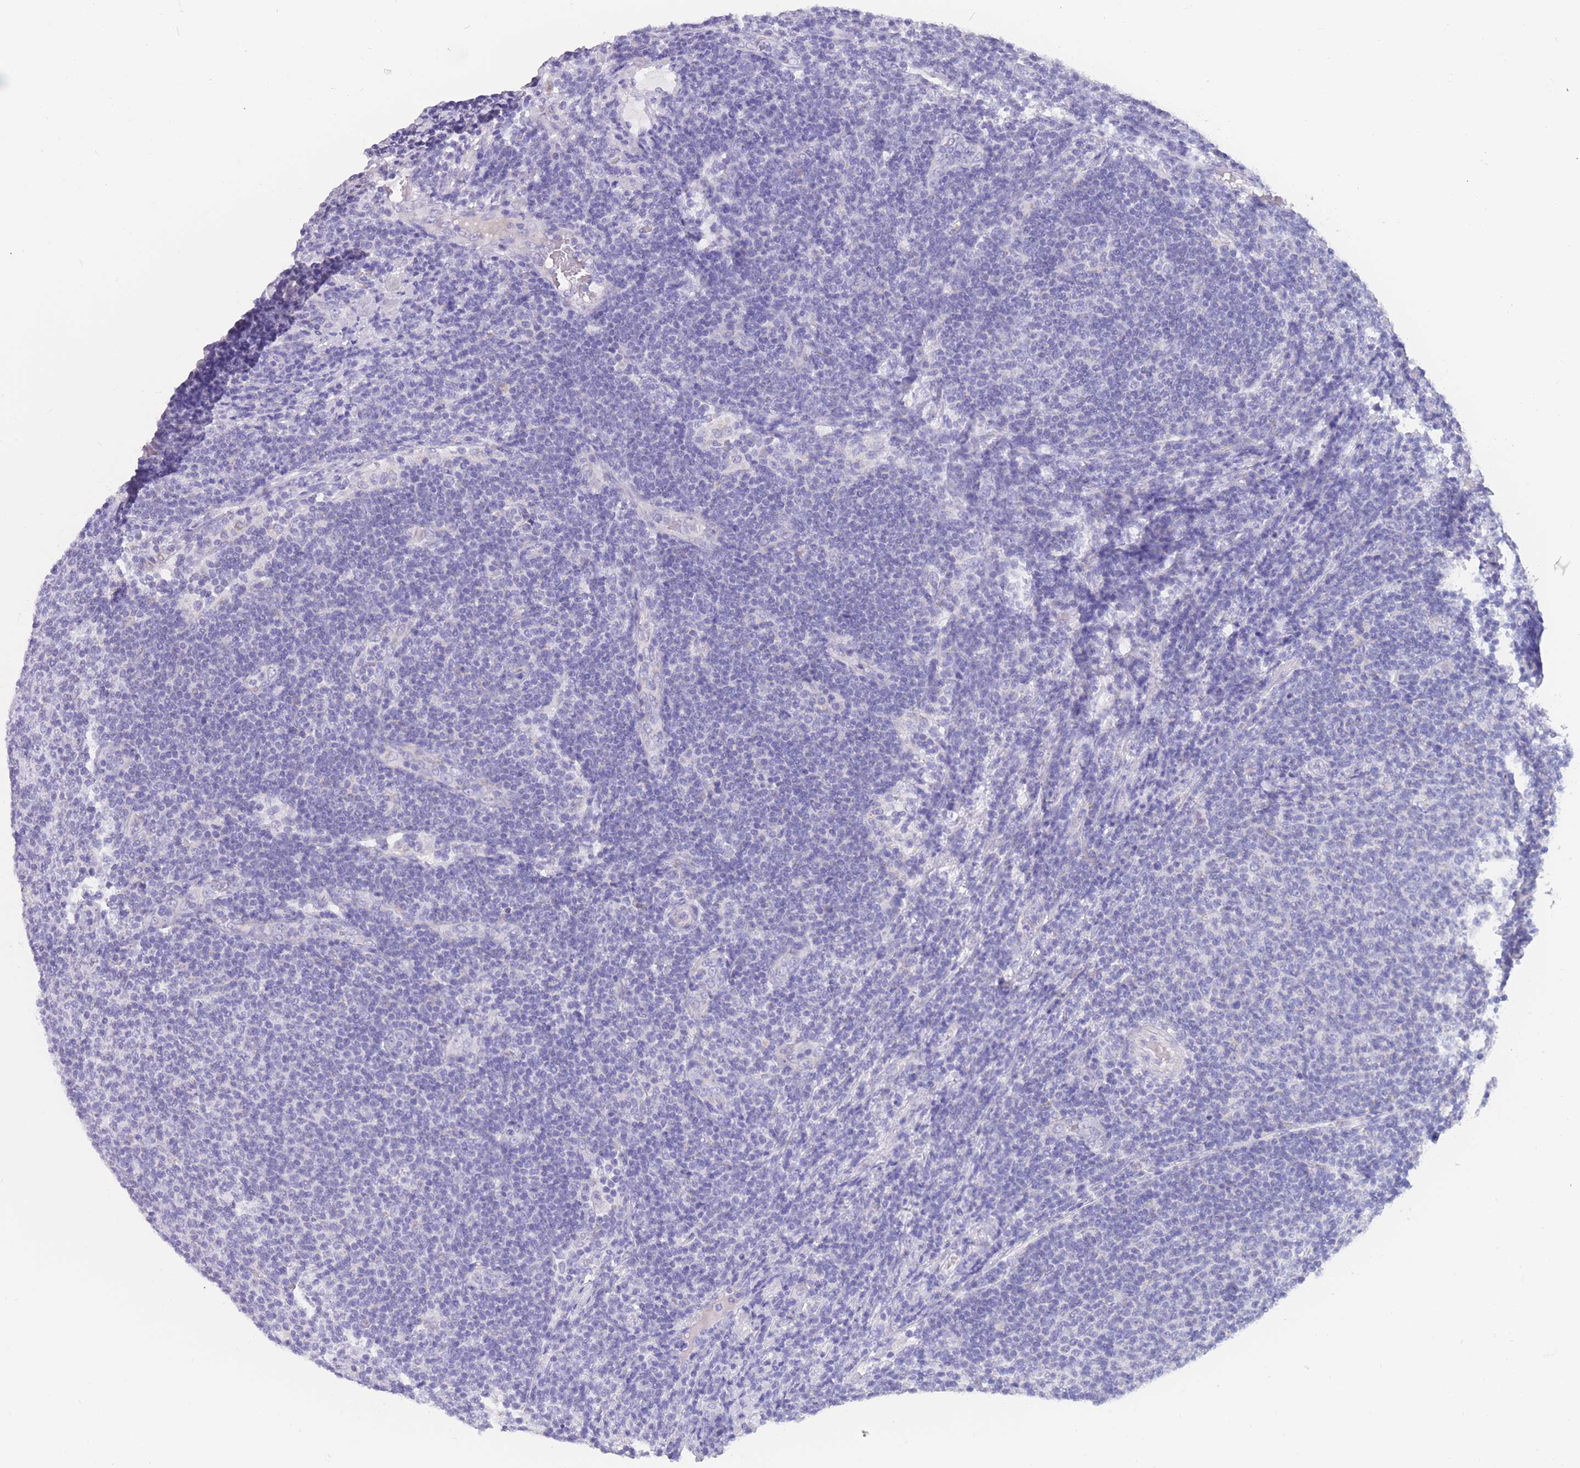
{"staining": {"intensity": "negative", "quantity": "none", "location": "none"}, "tissue": "lymphoma", "cell_type": "Tumor cells", "image_type": "cancer", "snomed": [{"axis": "morphology", "description": "Malignant lymphoma, non-Hodgkin's type, Low grade"}, {"axis": "topography", "description": "Lymph node"}], "caption": "Tumor cells show no significant staining in lymphoma. (DAB (3,3'-diaminobenzidine) immunohistochemistry (IHC) visualized using brightfield microscopy, high magnification).", "gene": "INTS2", "patient": {"sex": "male", "age": 66}}